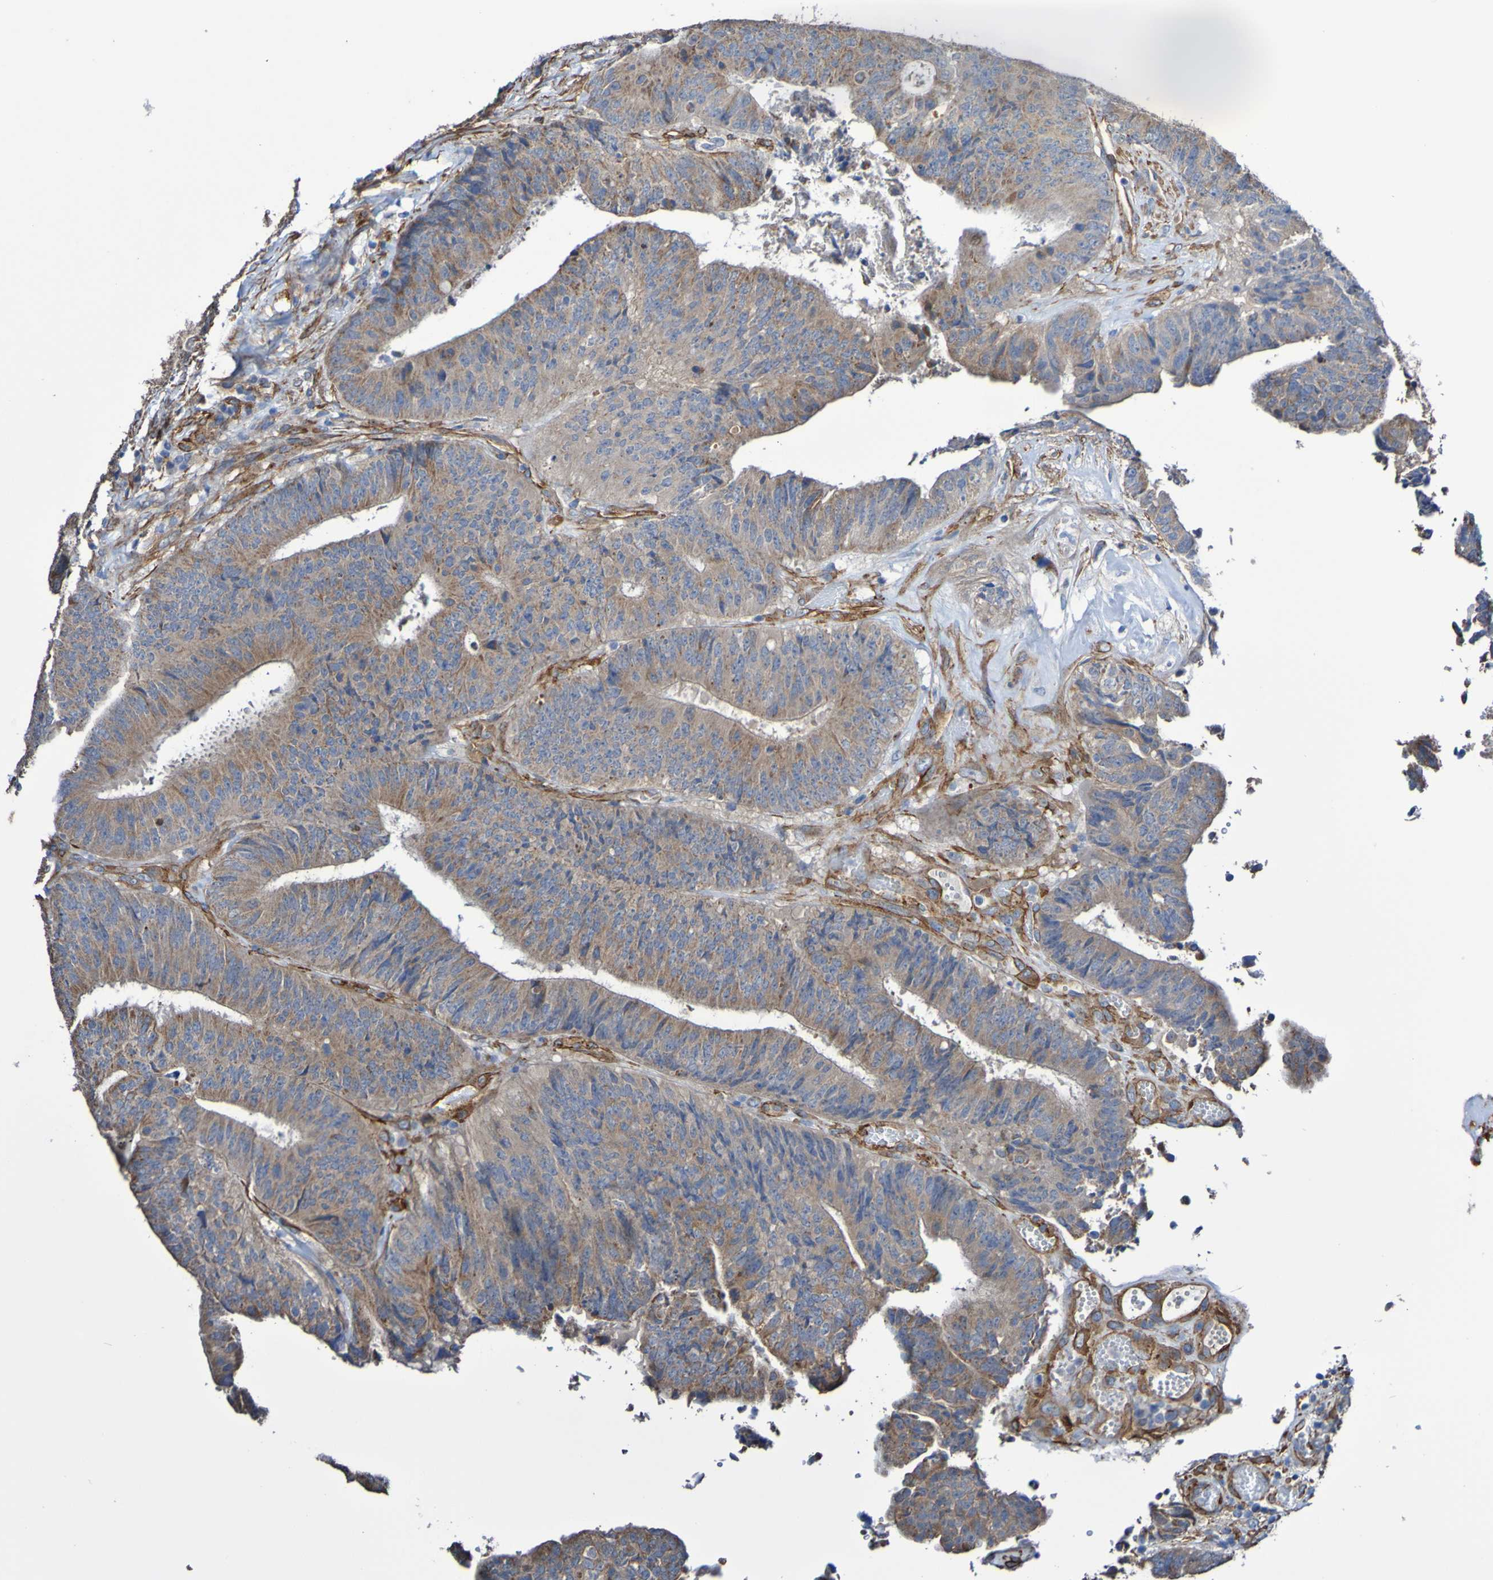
{"staining": {"intensity": "moderate", "quantity": ">75%", "location": "cytoplasmic/membranous"}, "tissue": "colorectal cancer", "cell_type": "Tumor cells", "image_type": "cancer", "snomed": [{"axis": "morphology", "description": "Adenocarcinoma, NOS"}, {"axis": "topography", "description": "Rectum"}], "caption": "Colorectal cancer tissue displays moderate cytoplasmic/membranous expression in approximately >75% of tumor cells, visualized by immunohistochemistry. The staining was performed using DAB (3,3'-diaminobenzidine) to visualize the protein expression in brown, while the nuclei were stained in blue with hematoxylin (Magnification: 20x).", "gene": "ELMOD3", "patient": {"sex": "male", "age": 72}}